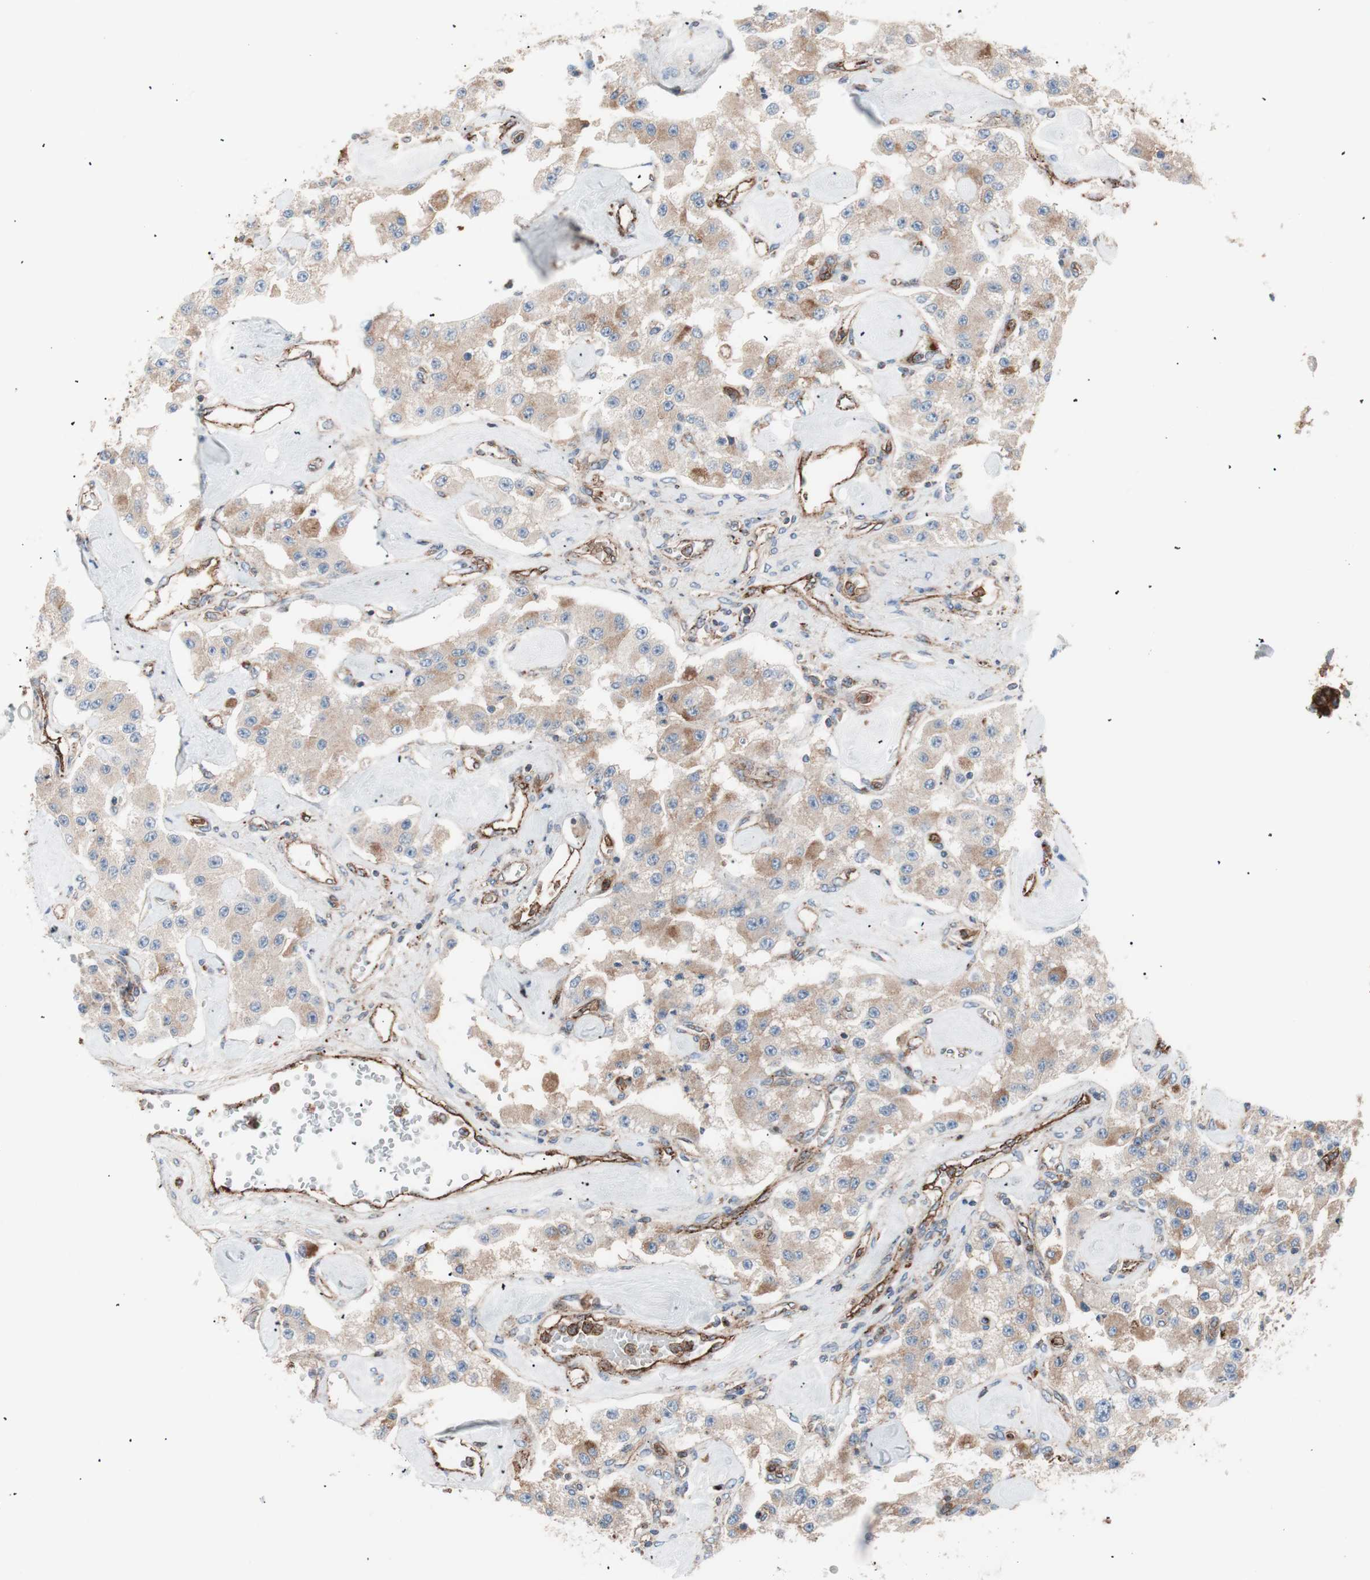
{"staining": {"intensity": "weak", "quantity": ">75%", "location": "cytoplasmic/membranous"}, "tissue": "carcinoid", "cell_type": "Tumor cells", "image_type": "cancer", "snomed": [{"axis": "morphology", "description": "Carcinoid, malignant, NOS"}, {"axis": "topography", "description": "Pancreas"}], "caption": "The immunohistochemical stain shows weak cytoplasmic/membranous positivity in tumor cells of carcinoid tissue.", "gene": "FLOT2", "patient": {"sex": "male", "age": 41}}